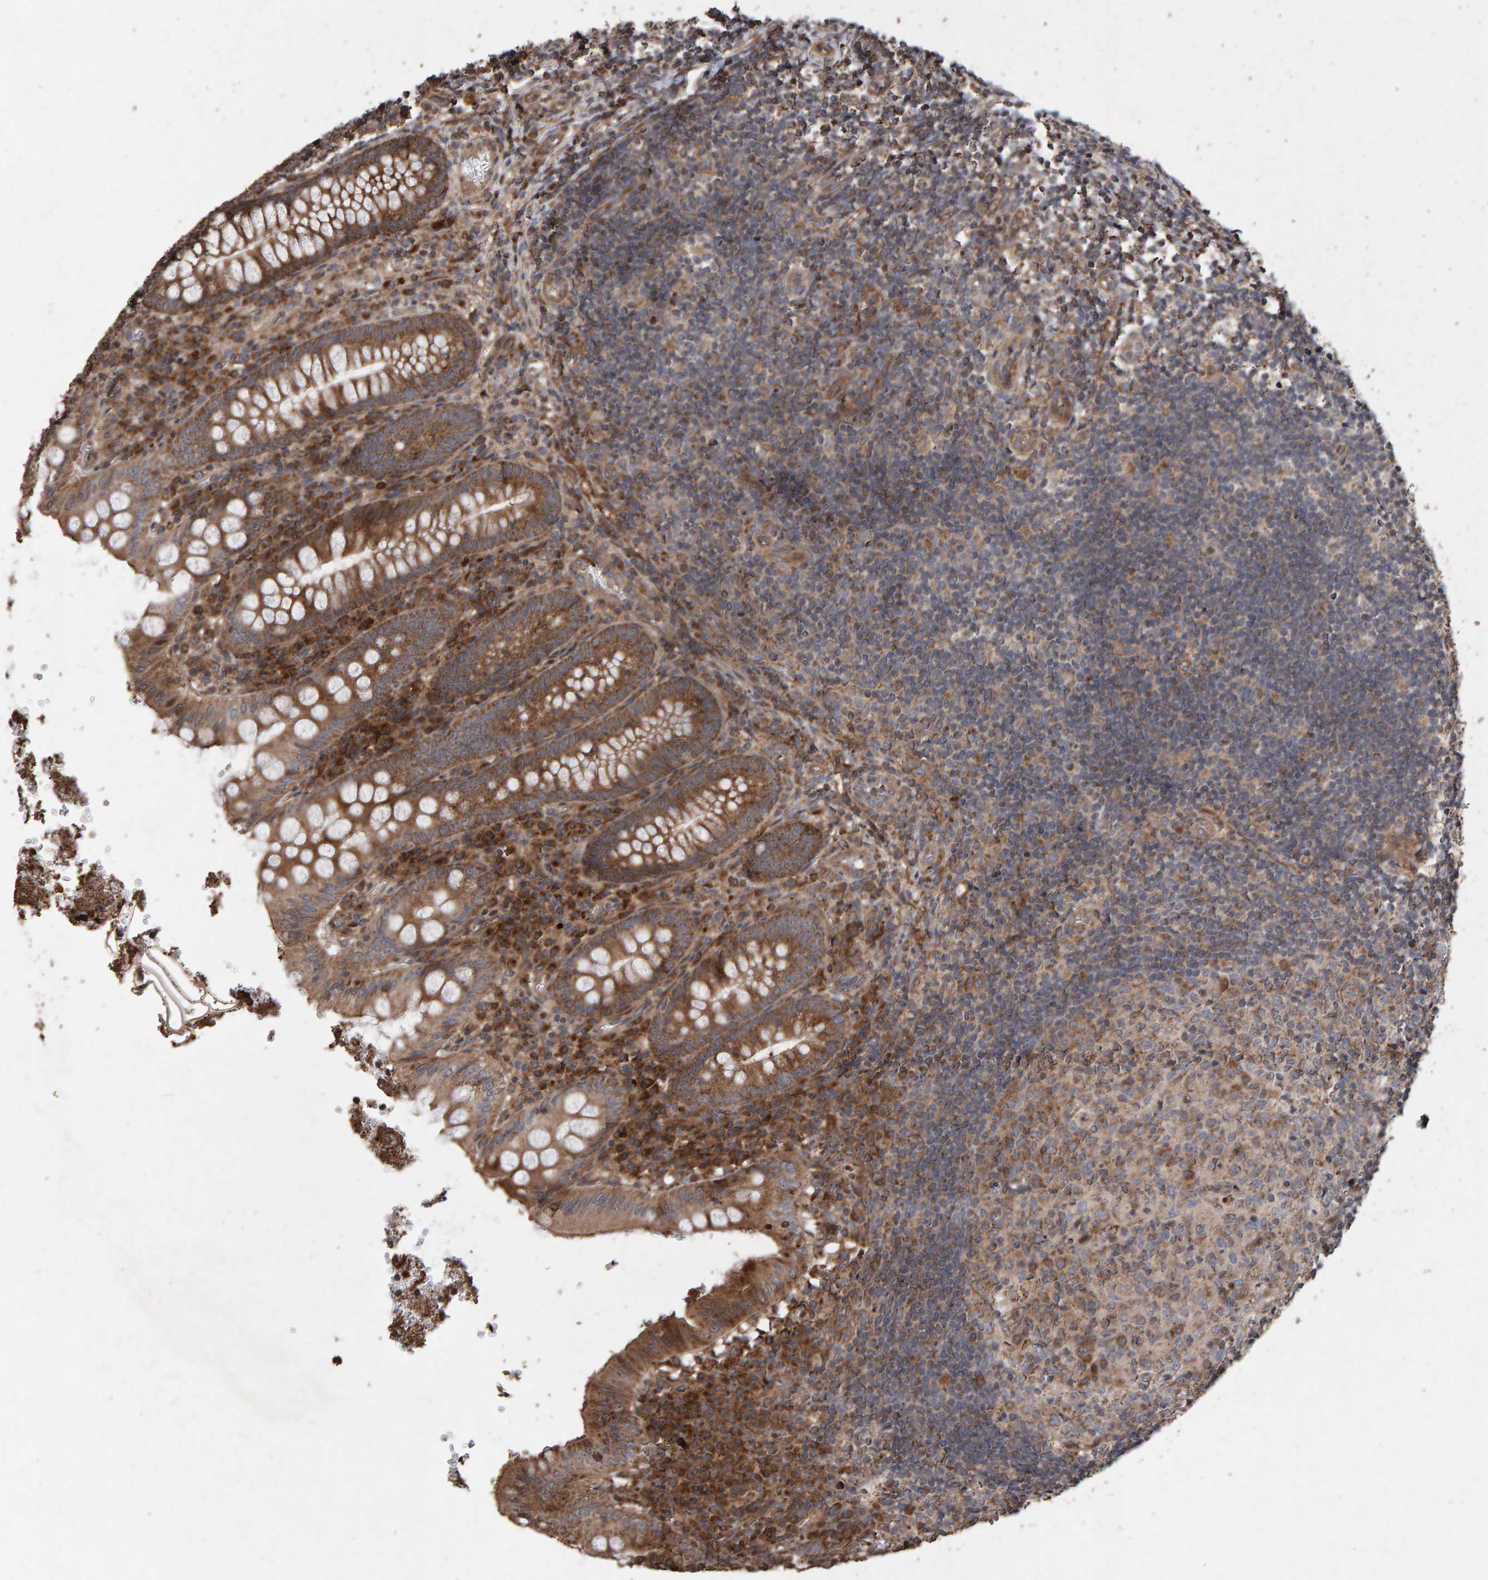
{"staining": {"intensity": "moderate", "quantity": ">75%", "location": "cytoplasmic/membranous"}, "tissue": "appendix", "cell_type": "Glandular cells", "image_type": "normal", "snomed": [{"axis": "morphology", "description": "Normal tissue, NOS"}, {"axis": "topography", "description": "Appendix"}], "caption": "Protein staining by IHC shows moderate cytoplasmic/membranous positivity in approximately >75% of glandular cells in benign appendix.", "gene": "OSBP2", "patient": {"sex": "male", "age": 8}}